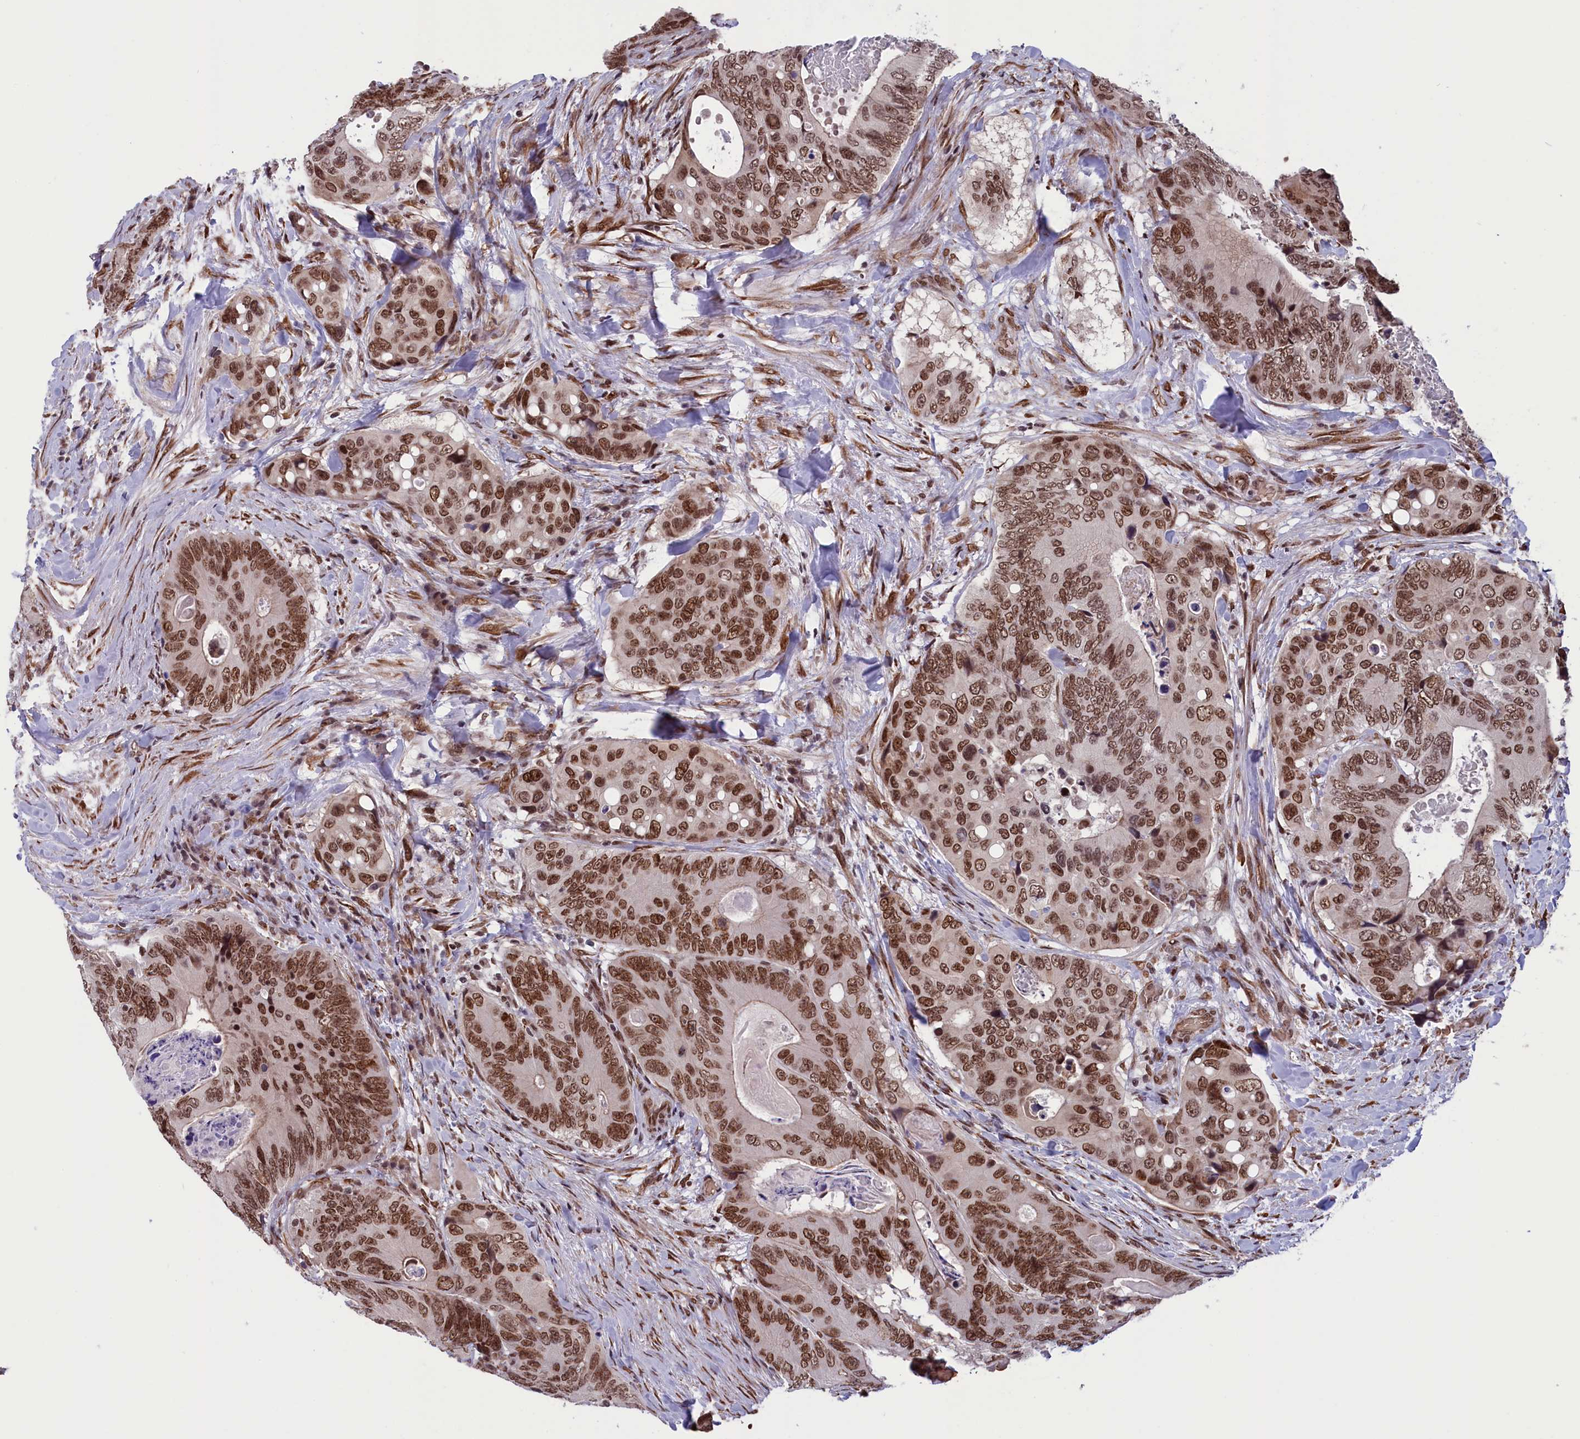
{"staining": {"intensity": "moderate", "quantity": ">75%", "location": "nuclear"}, "tissue": "colorectal cancer", "cell_type": "Tumor cells", "image_type": "cancer", "snomed": [{"axis": "morphology", "description": "Adenocarcinoma, NOS"}, {"axis": "topography", "description": "Colon"}], "caption": "Human colorectal cancer (adenocarcinoma) stained with a brown dye displays moderate nuclear positive positivity in approximately >75% of tumor cells.", "gene": "MPHOSPH8", "patient": {"sex": "male", "age": 84}}